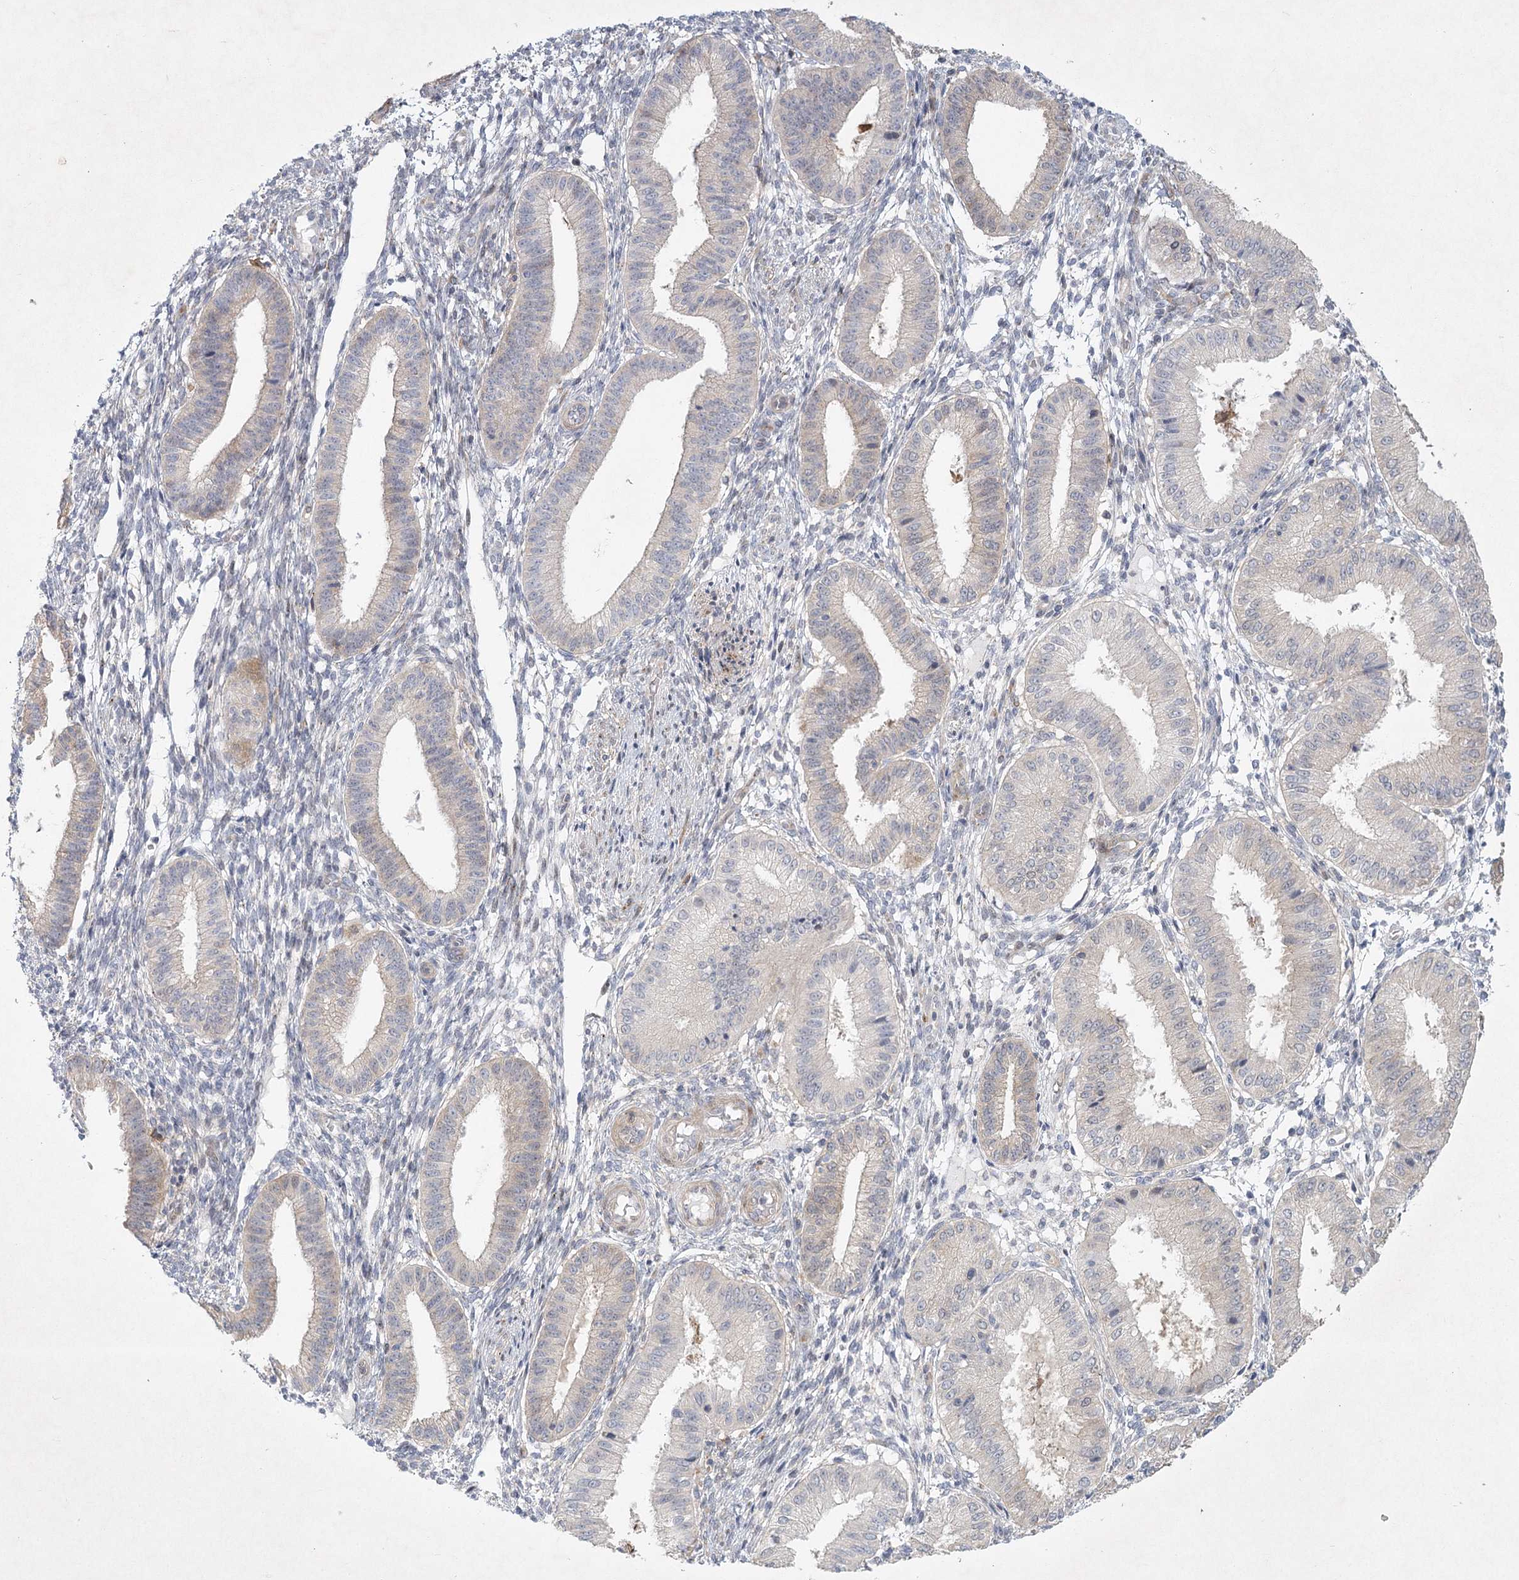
{"staining": {"intensity": "negative", "quantity": "none", "location": "none"}, "tissue": "endometrium", "cell_type": "Cells in endometrial stroma", "image_type": "normal", "snomed": [{"axis": "morphology", "description": "Normal tissue, NOS"}, {"axis": "topography", "description": "Endometrium"}], "caption": "Immunohistochemistry (IHC) image of normal human endometrium stained for a protein (brown), which displays no positivity in cells in endometrial stroma. Brightfield microscopy of IHC stained with DAB (3,3'-diaminobenzidine) (brown) and hematoxylin (blue), captured at high magnification.", "gene": "FAM110C", "patient": {"sex": "female", "age": 39}}